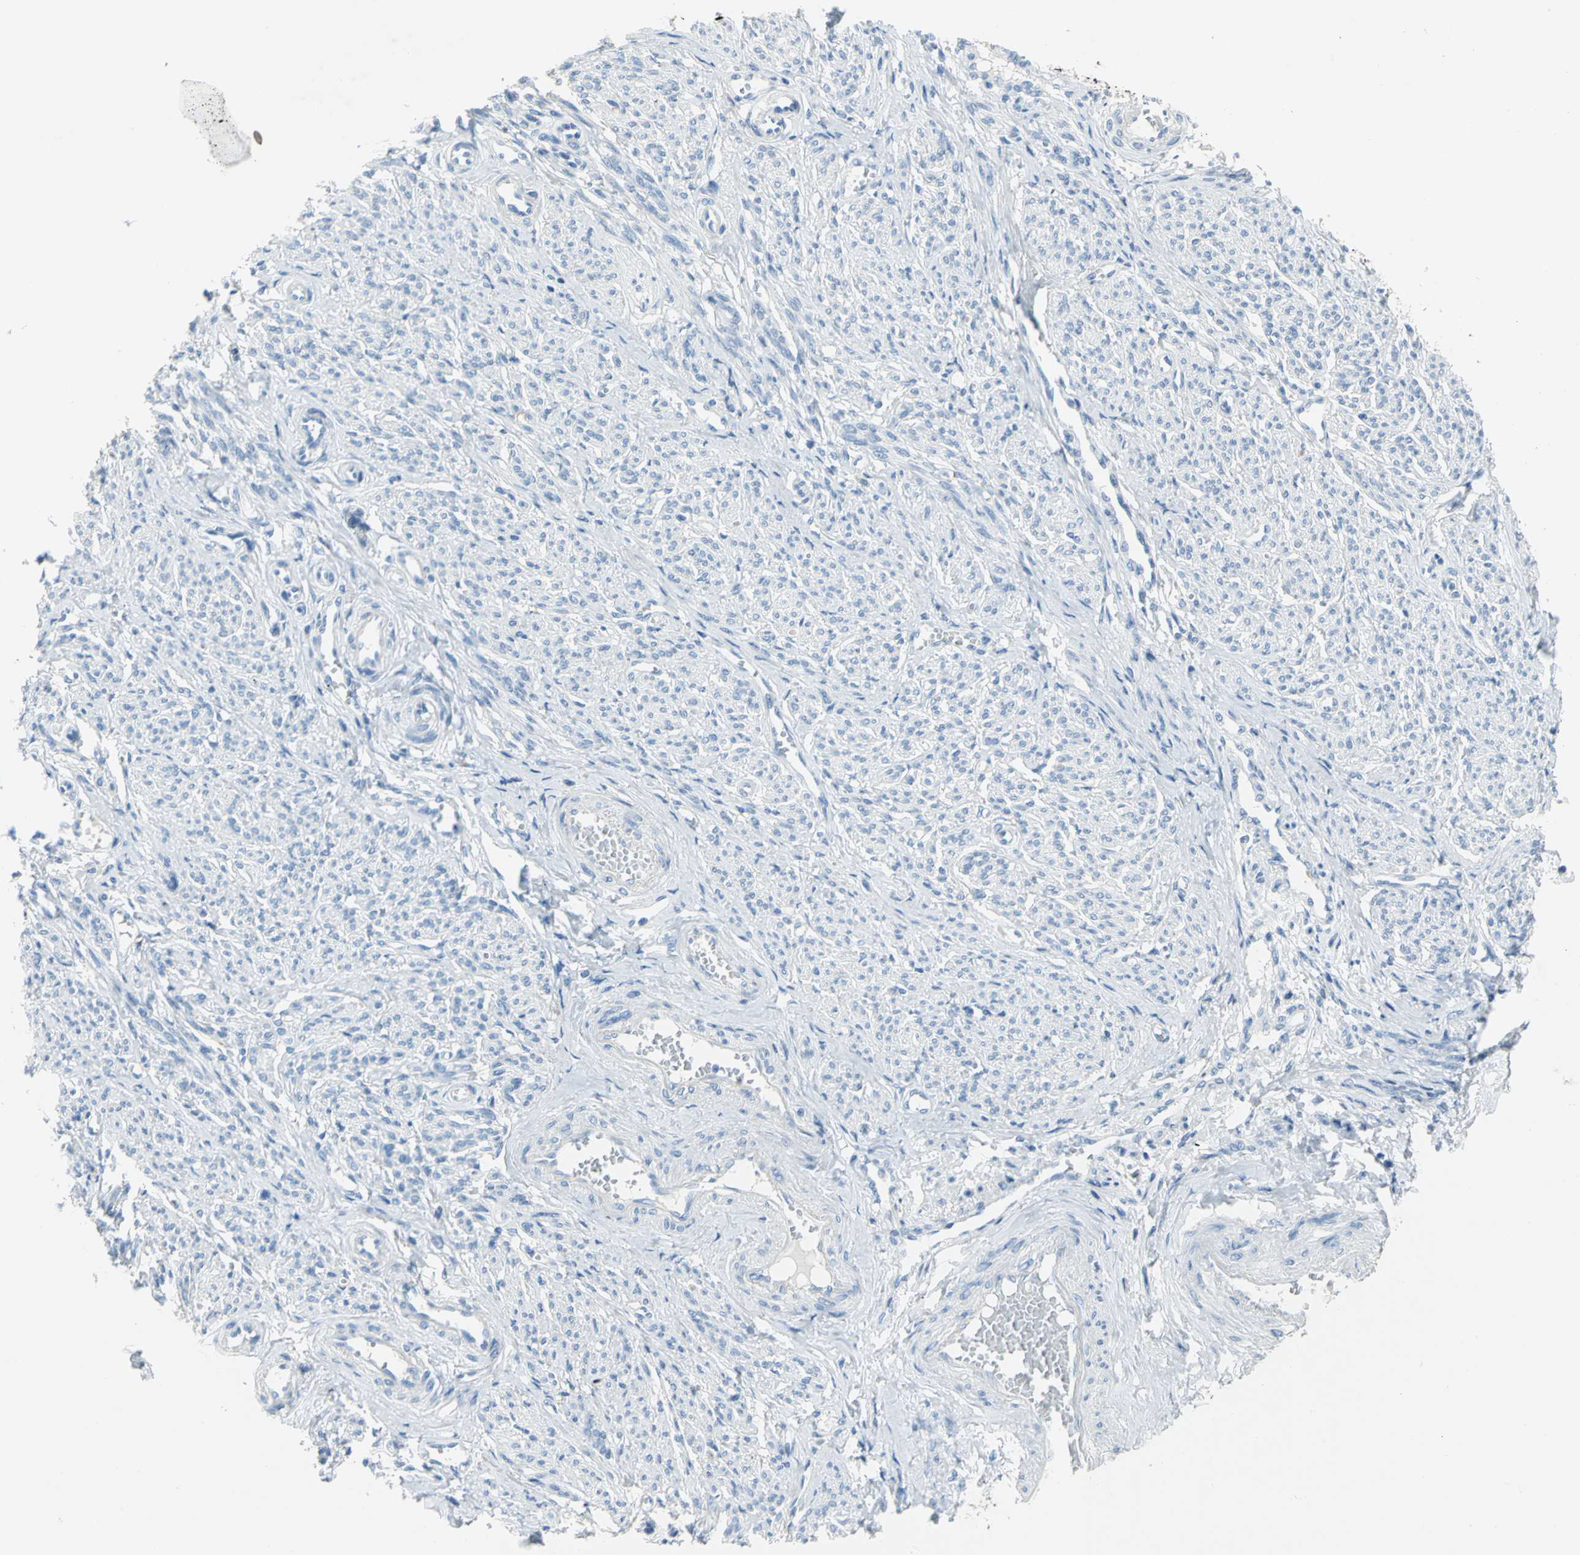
{"staining": {"intensity": "negative", "quantity": "none", "location": "none"}, "tissue": "smooth muscle", "cell_type": "Smooth muscle cells", "image_type": "normal", "snomed": [{"axis": "morphology", "description": "Normal tissue, NOS"}, {"axis": "topography", "description": "Smooth muscle"}], "caption": "Immunohistochemistry micrograph of normal smooth muscle stained for a protein (brown), which displays no expression in smooth muscle cells.", "gene": "PKLR", "patient": {"sex": "female", "age": 65}}